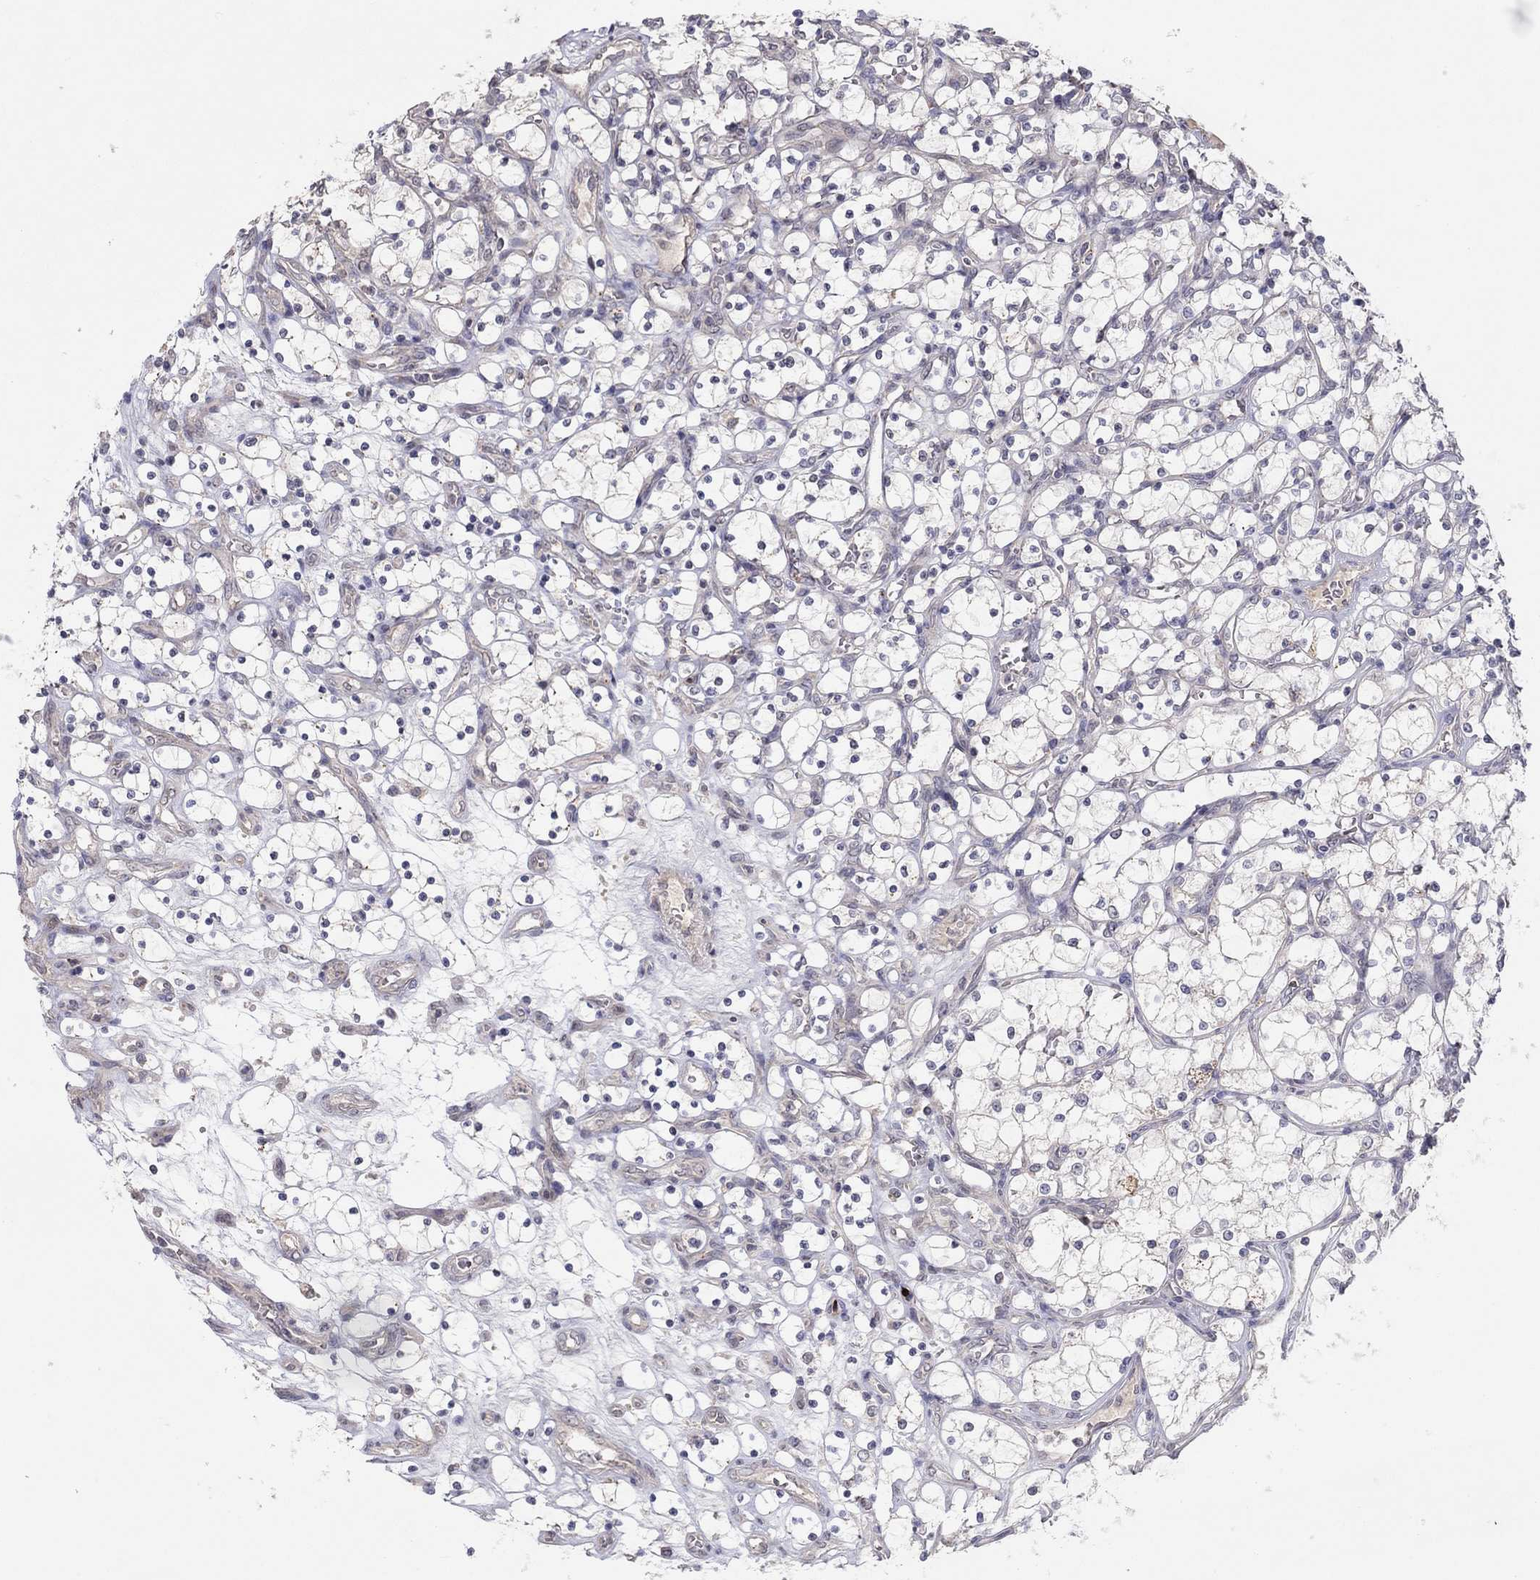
{"staining": {"intensity": "negative", "quantity": "none", "location": "none"}, "tissue": "renal cancer", "cell_type": "Tumor cells", "image_type": "cancer", "snomed": [{"axis": "morphology", "description": "Adenocarcinoma, NOS"}, {"axis": "topography", "description": "Kidney"}], "caption": "This is a photomicrograph of immunohistochemistry staining of renal adenocarcinoma, which shows no staining in tumor cells.", "gene": "CRACDL", "patient": {"sex": "female", "age": 69}}